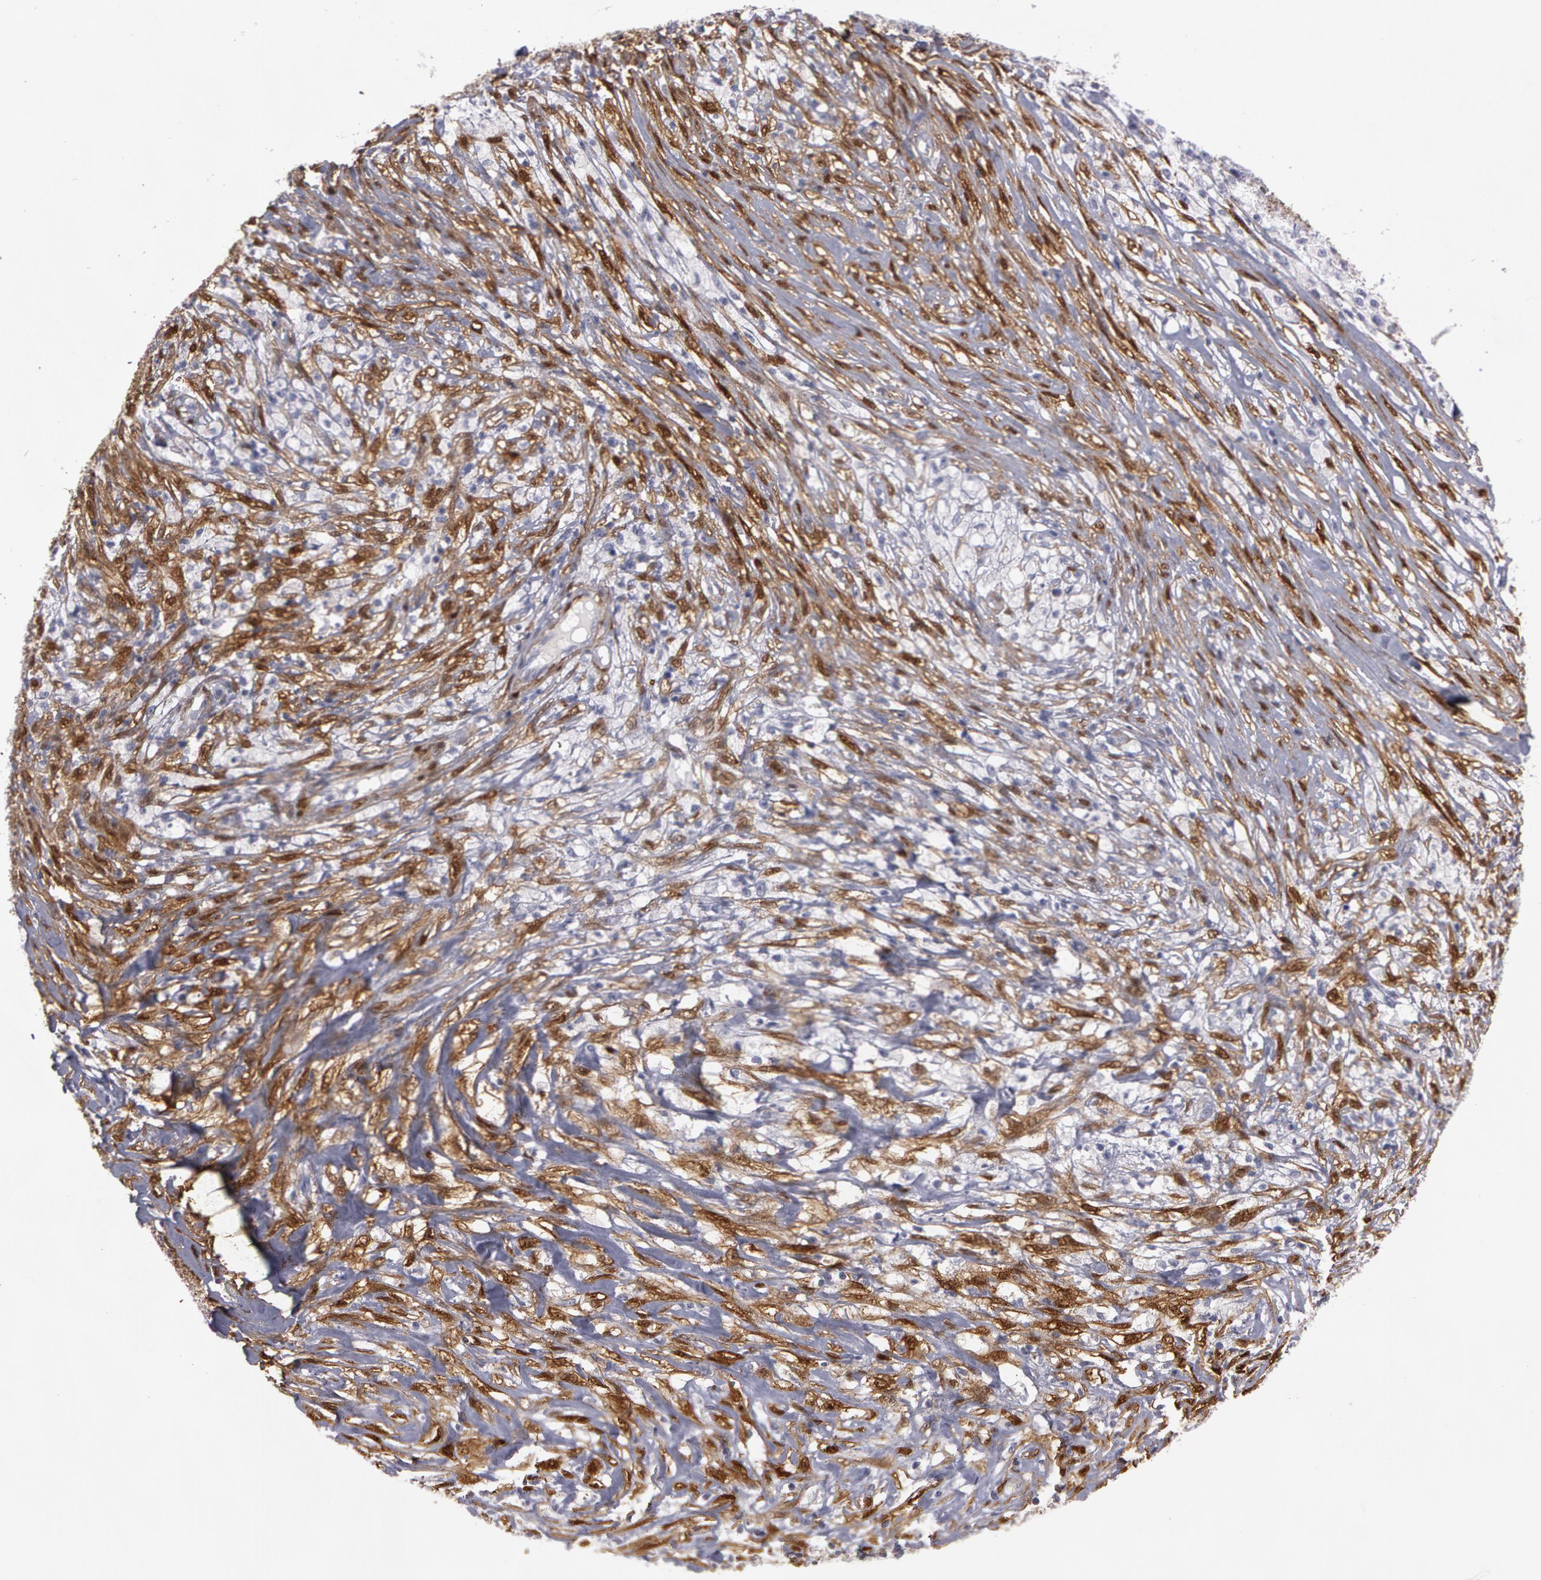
{"staining": {"intensity": "negative", "quantity": "none", "location": "none"}, "tissue": "ovarian cancer", "cell_type": "Tumor cells", "image_type": "cancer", "snomed": [{"axis": "morphology", "description": "Carcinoma, endometroid"}, {"axis": "topography", "description": "Ovary"}], "caption": "Tumor cells show no significant staining in ovarian cancer (endometroid carcinoma).", "gene": "TAGLN", "patient": {"sex": "female", "age": 42}}